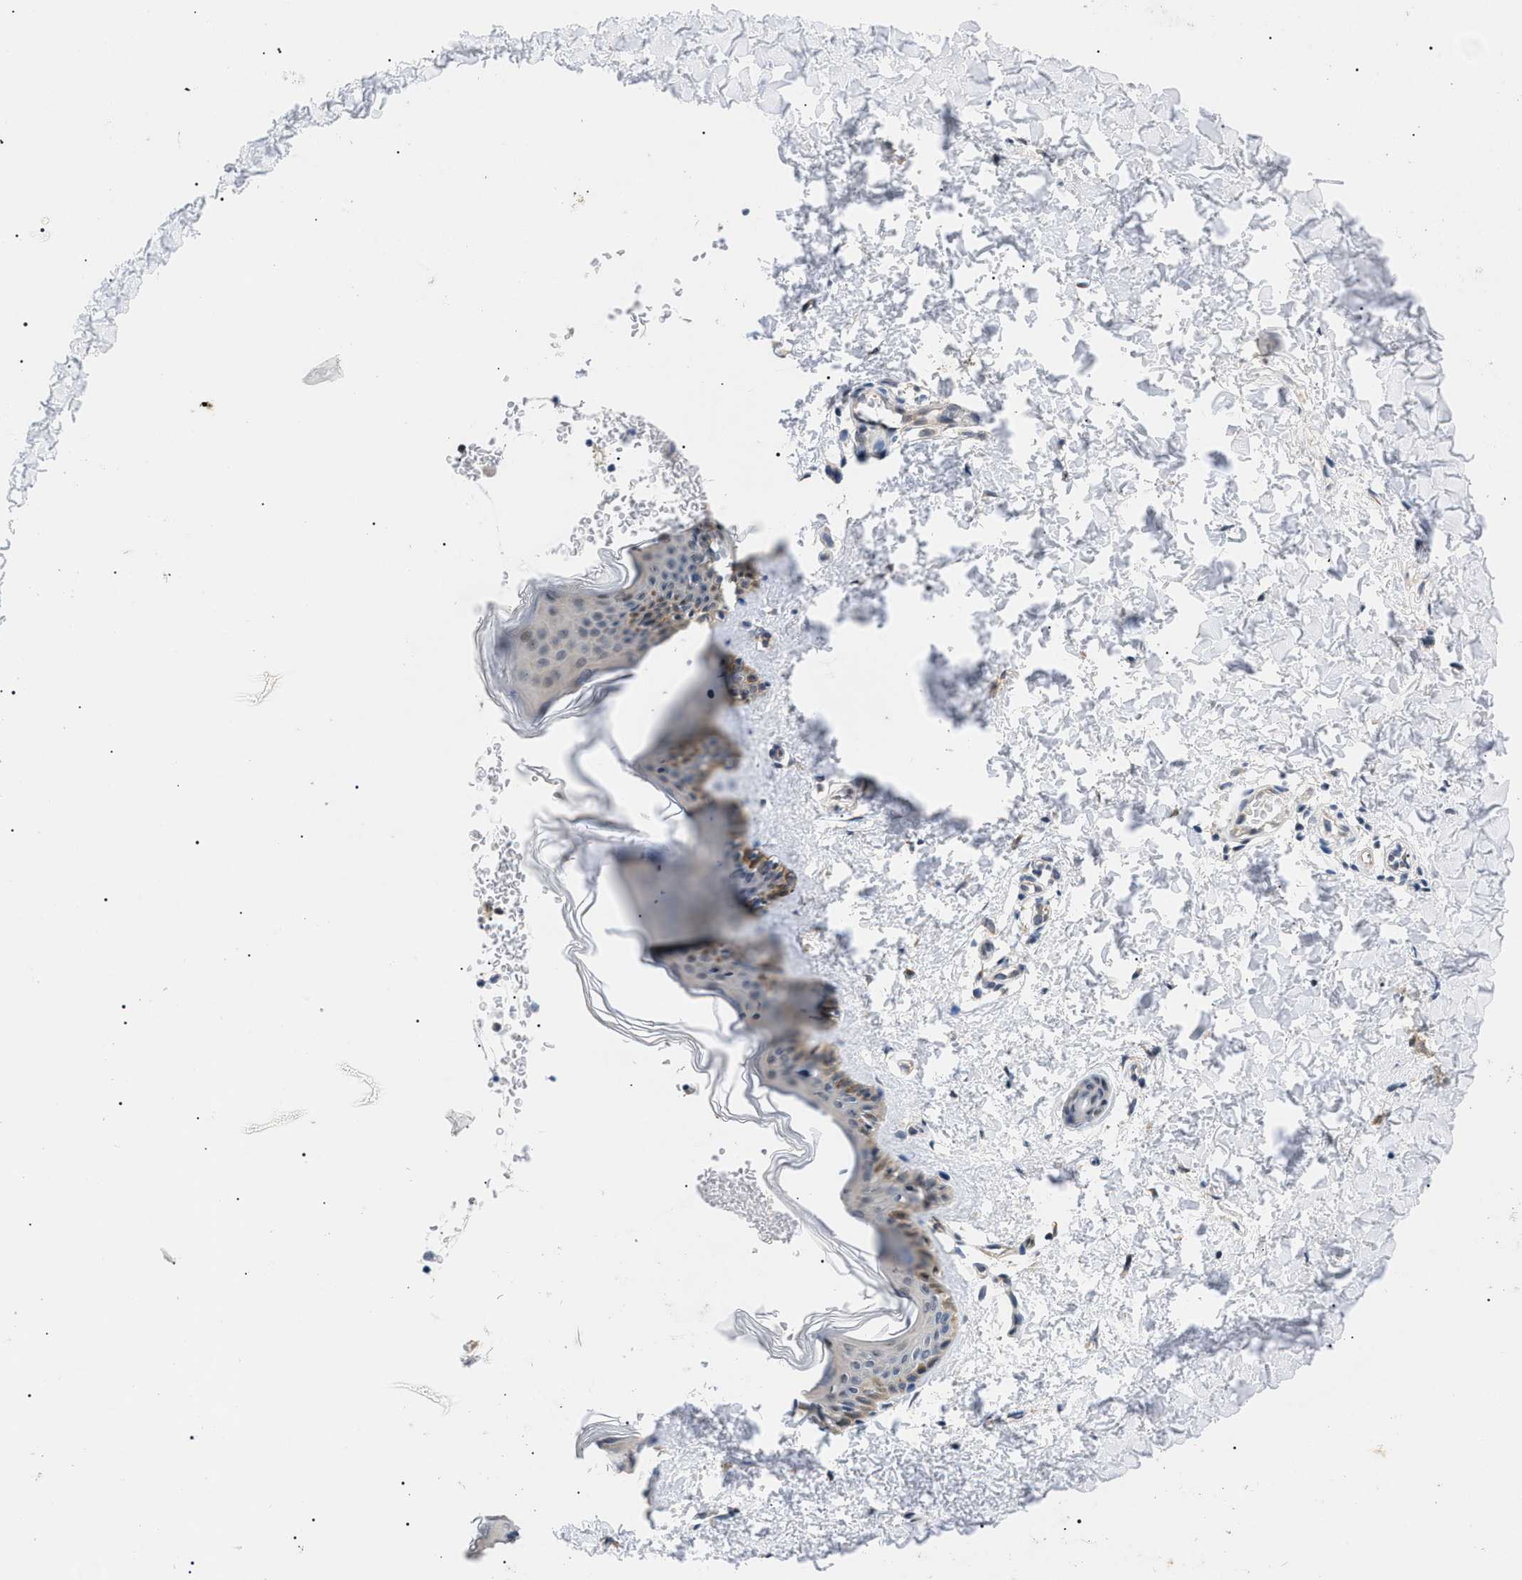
{"staining": {"intensity": "negative", "quantity": "none", "location": "none"}, "tissue": "skin", "cell_type": "Fibroblasts", "image_type": "normal", "snomed": [{"axis": "morphology", "description": "Normal tissue, NOS"}, {"axis": "topography", "description": "Skin"}], "caption": "This is an IHC photomicrograph of benign human skin. There is no expression in fibroblasts.", "gene": "GARRE1", "patient": {"sex": "female", "age": 41}}